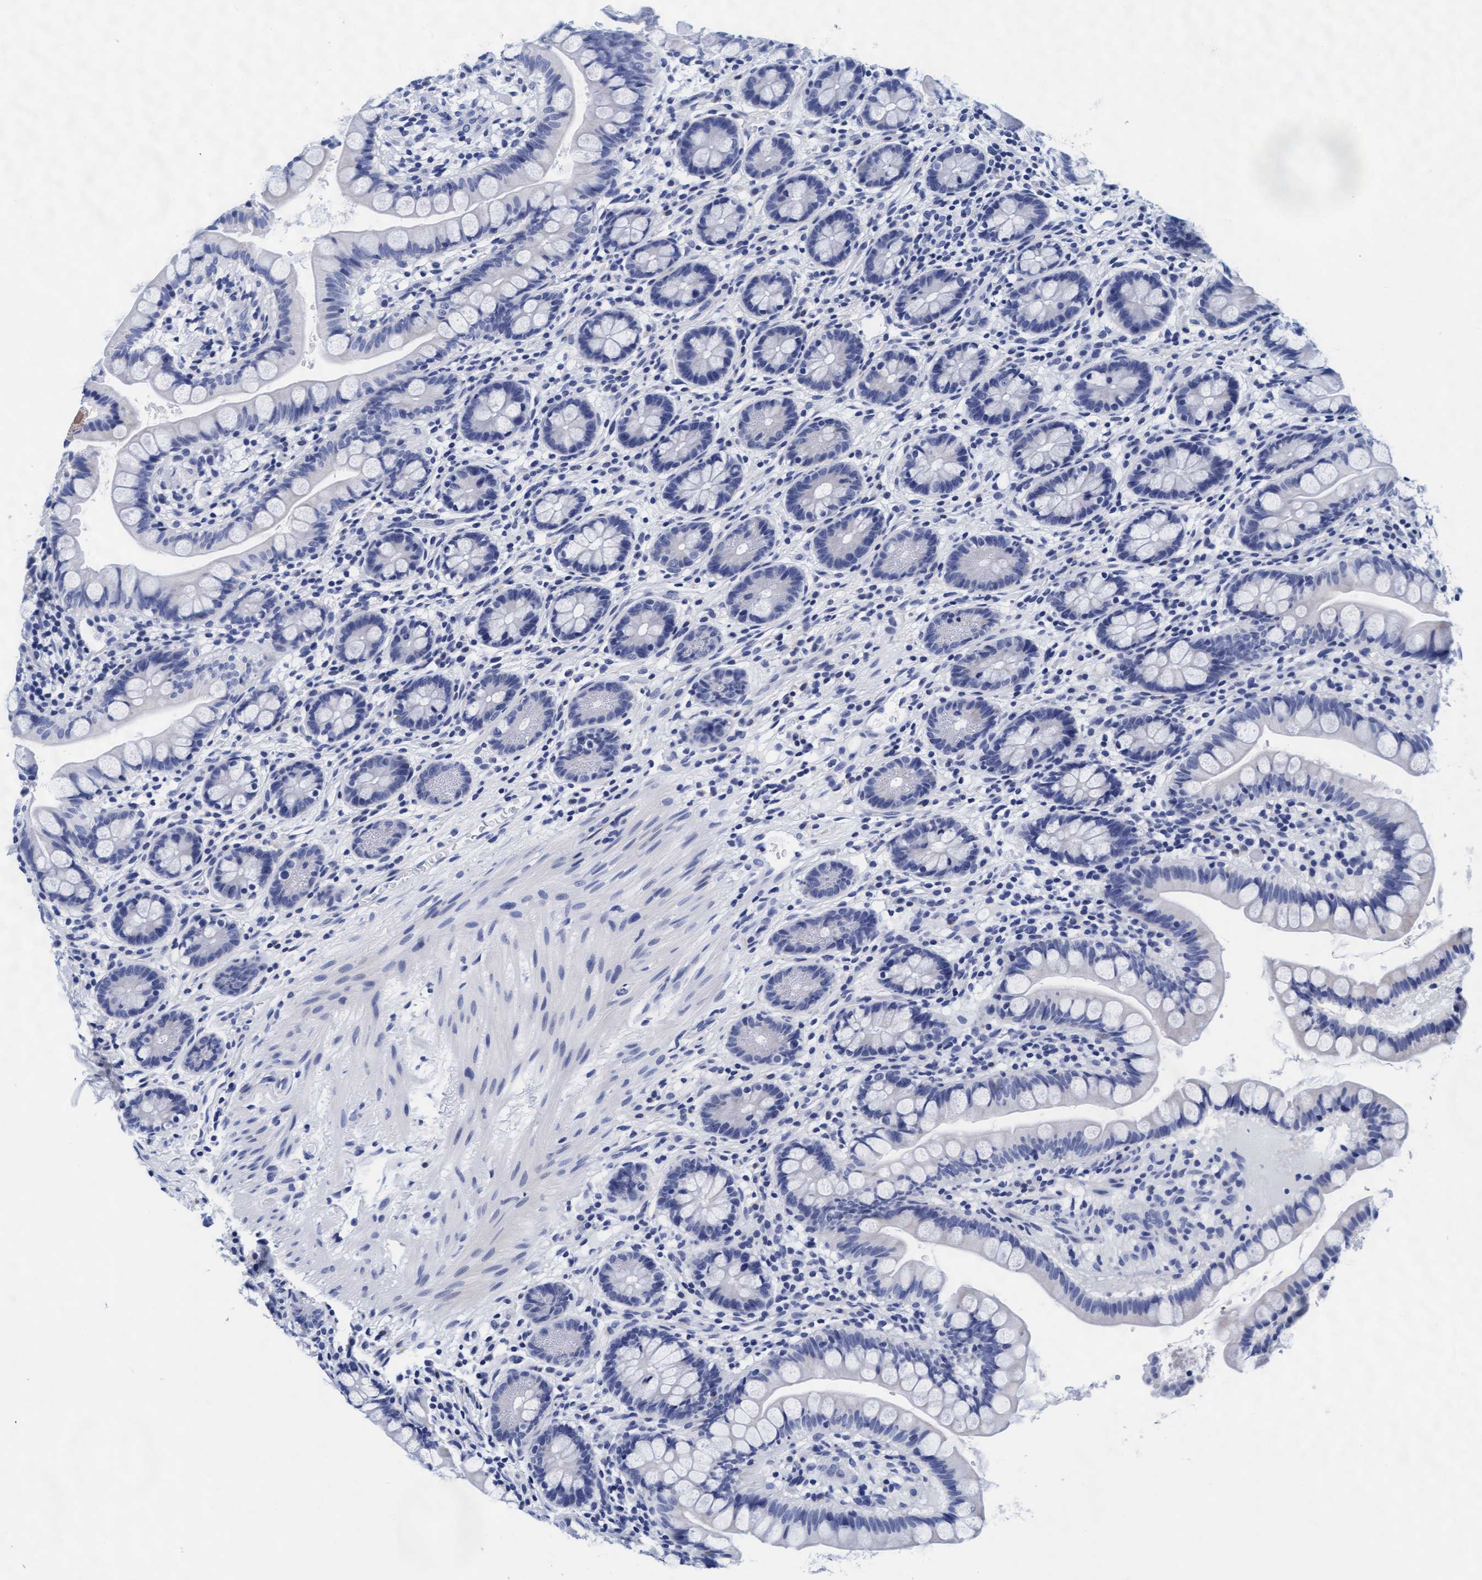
{"staining": {"intensity": "negative", "quantity": "none", "location": "none"}, "tissue": "small intestine", "cell_type": "Glandular cells", "image_type": "normal", "snomed": [{"axis": "morphology", "description": "Normal tissue, NOS"}, {"axis": "topography", "description": "Small intestine"}], "caption": "Immunohistochemistry (IHC) photomicrograph of normal small intestine: small intestine stained with DAB (3,3'-diaminobenzidine) displays no significant protein positivity in glandular cells.", "gene": "ARSG", "patient": {"sex": "female", "age": 84}}